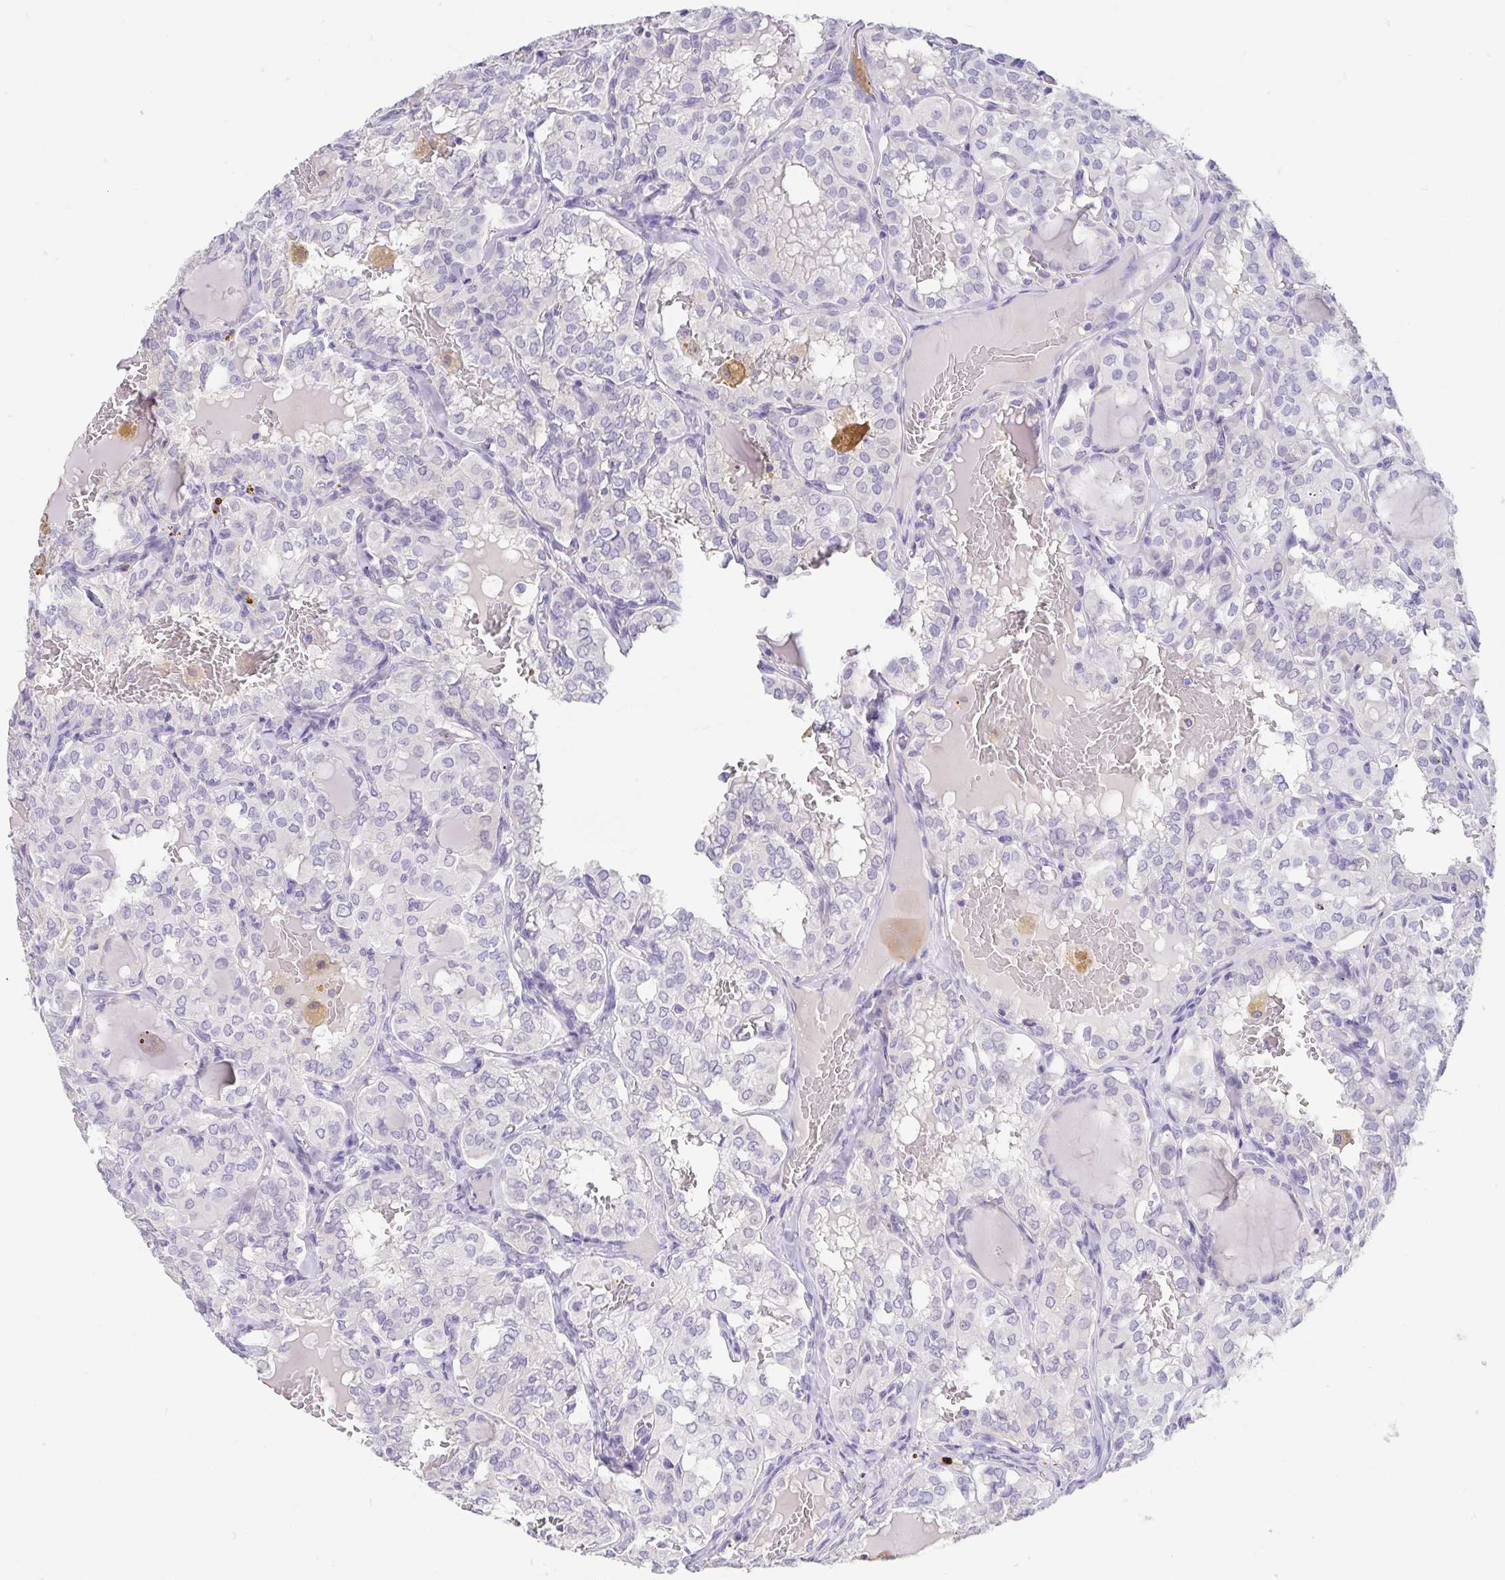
{"staining": {"intensity": "negative", "quantity": "none", "location": "none"}, "tissue": "thyroid cancer", "cell_type": "Tumor cells", "image_type": "cancer", "snomed": [{"axis": "morphology", "description": "Papillary adenocarcinoma, NOS"}, {"axis": "topography", "description": "Thyroid gland"}], "caption": "An immunohistochemistry (IHC) micrograph of thyroid papillary adenocarcinoma is shown. There is no staining in tumor cells of thyroid papillary adenocarcinoma.", "gene": "FABP3", "patient": {"sex": "male", "age": 20}}